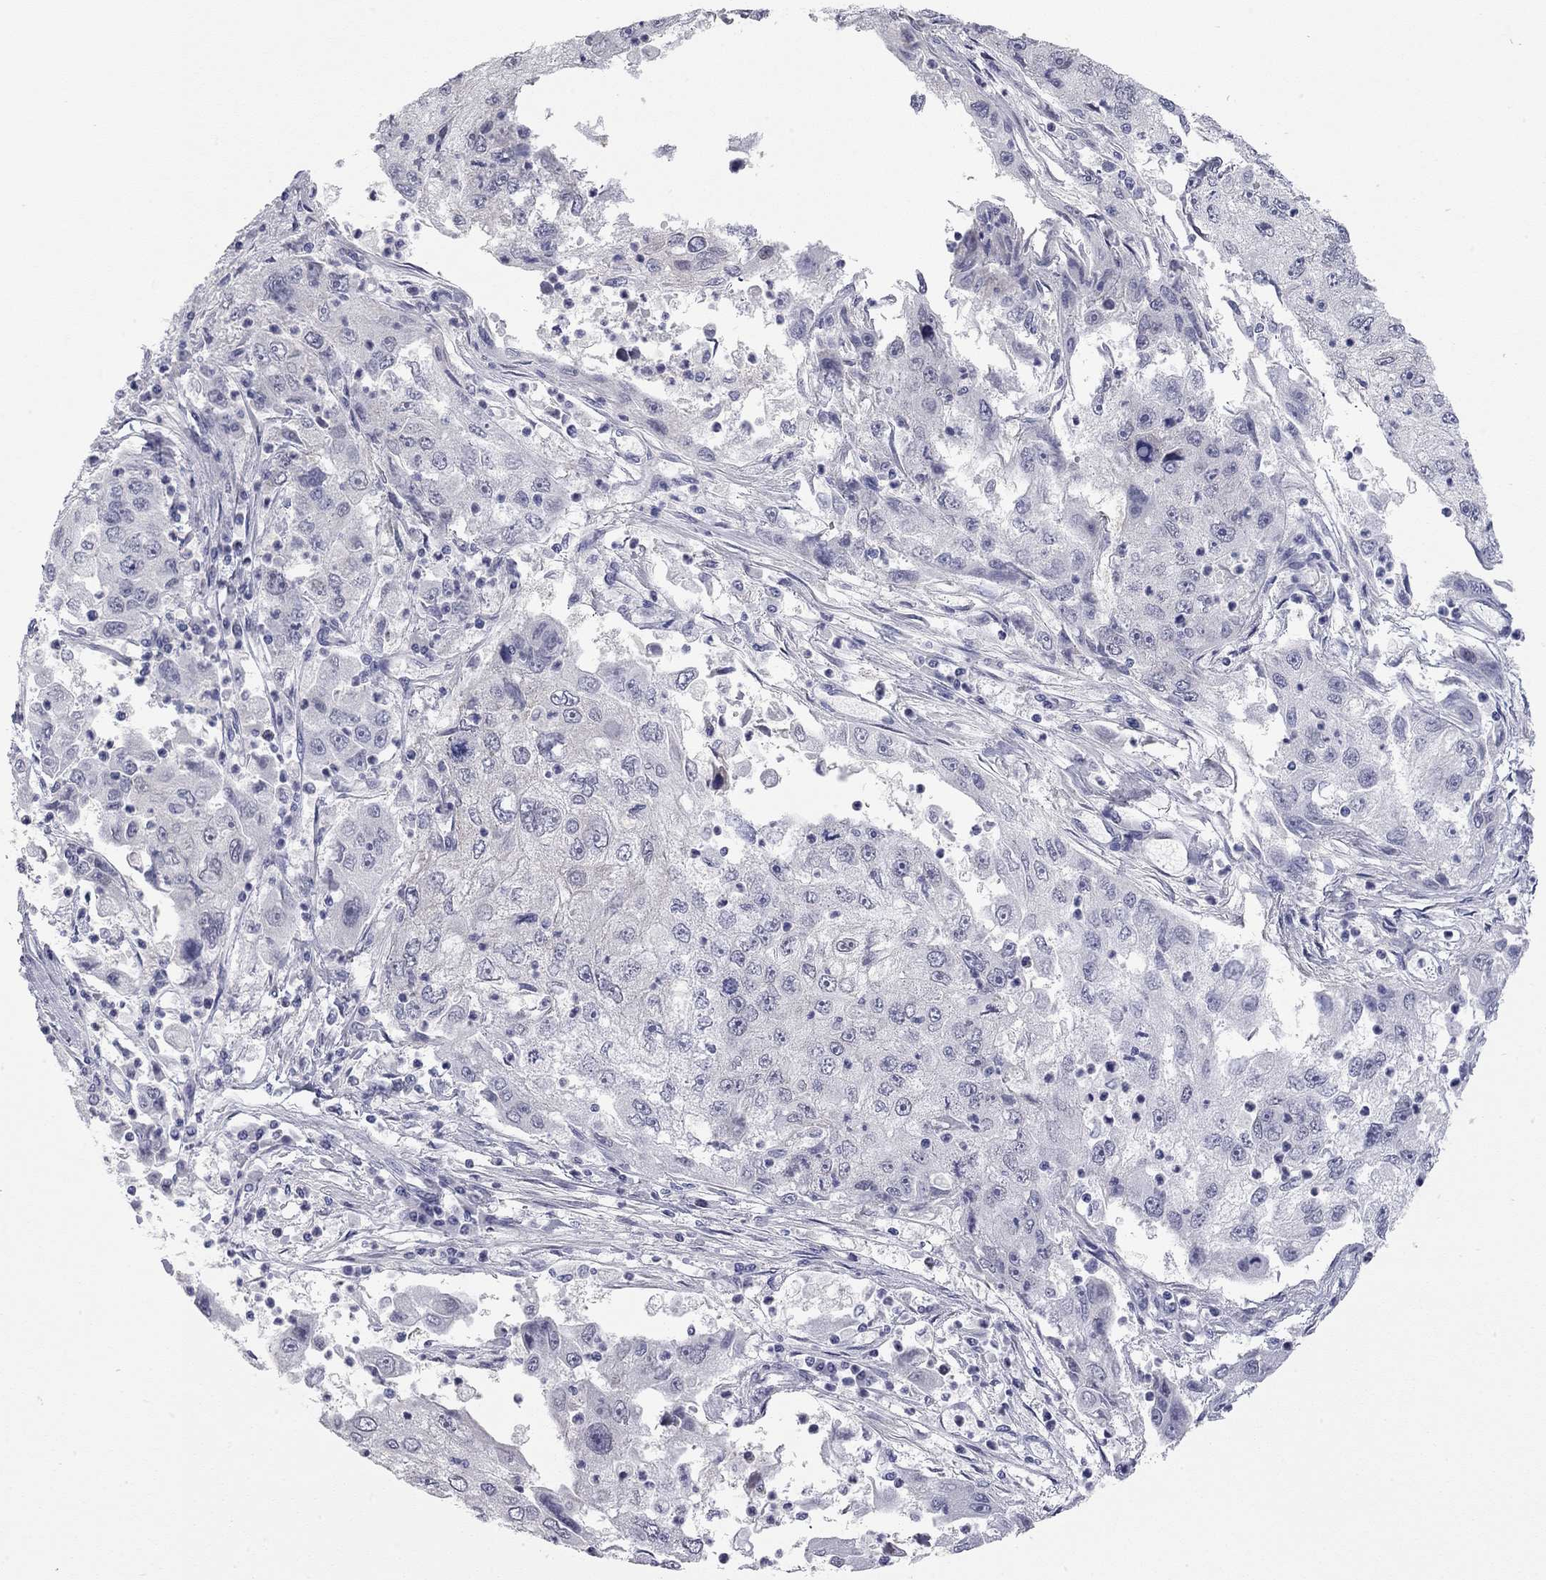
{"staining": {"intensity": "negative", "quantity": "none", "location": "none"}, "tissue": "cervical cancer", "cell_type": "Tumor cells", "image_type": "cancer", "snomed": [{"axis": "morphology", "description": "Squamous cell carcinoma, NOS"}, {"axis": "topography", "description": "Cervix"}], "caption": "A high-resolution photomicrograph shows immunohistochemistry staining of squamous cell carcinoma (cervical), which demonstrates no significant positivity in tumor cells.", "gene": "AK8", "patient": {"sex": "female", "age": 36}}